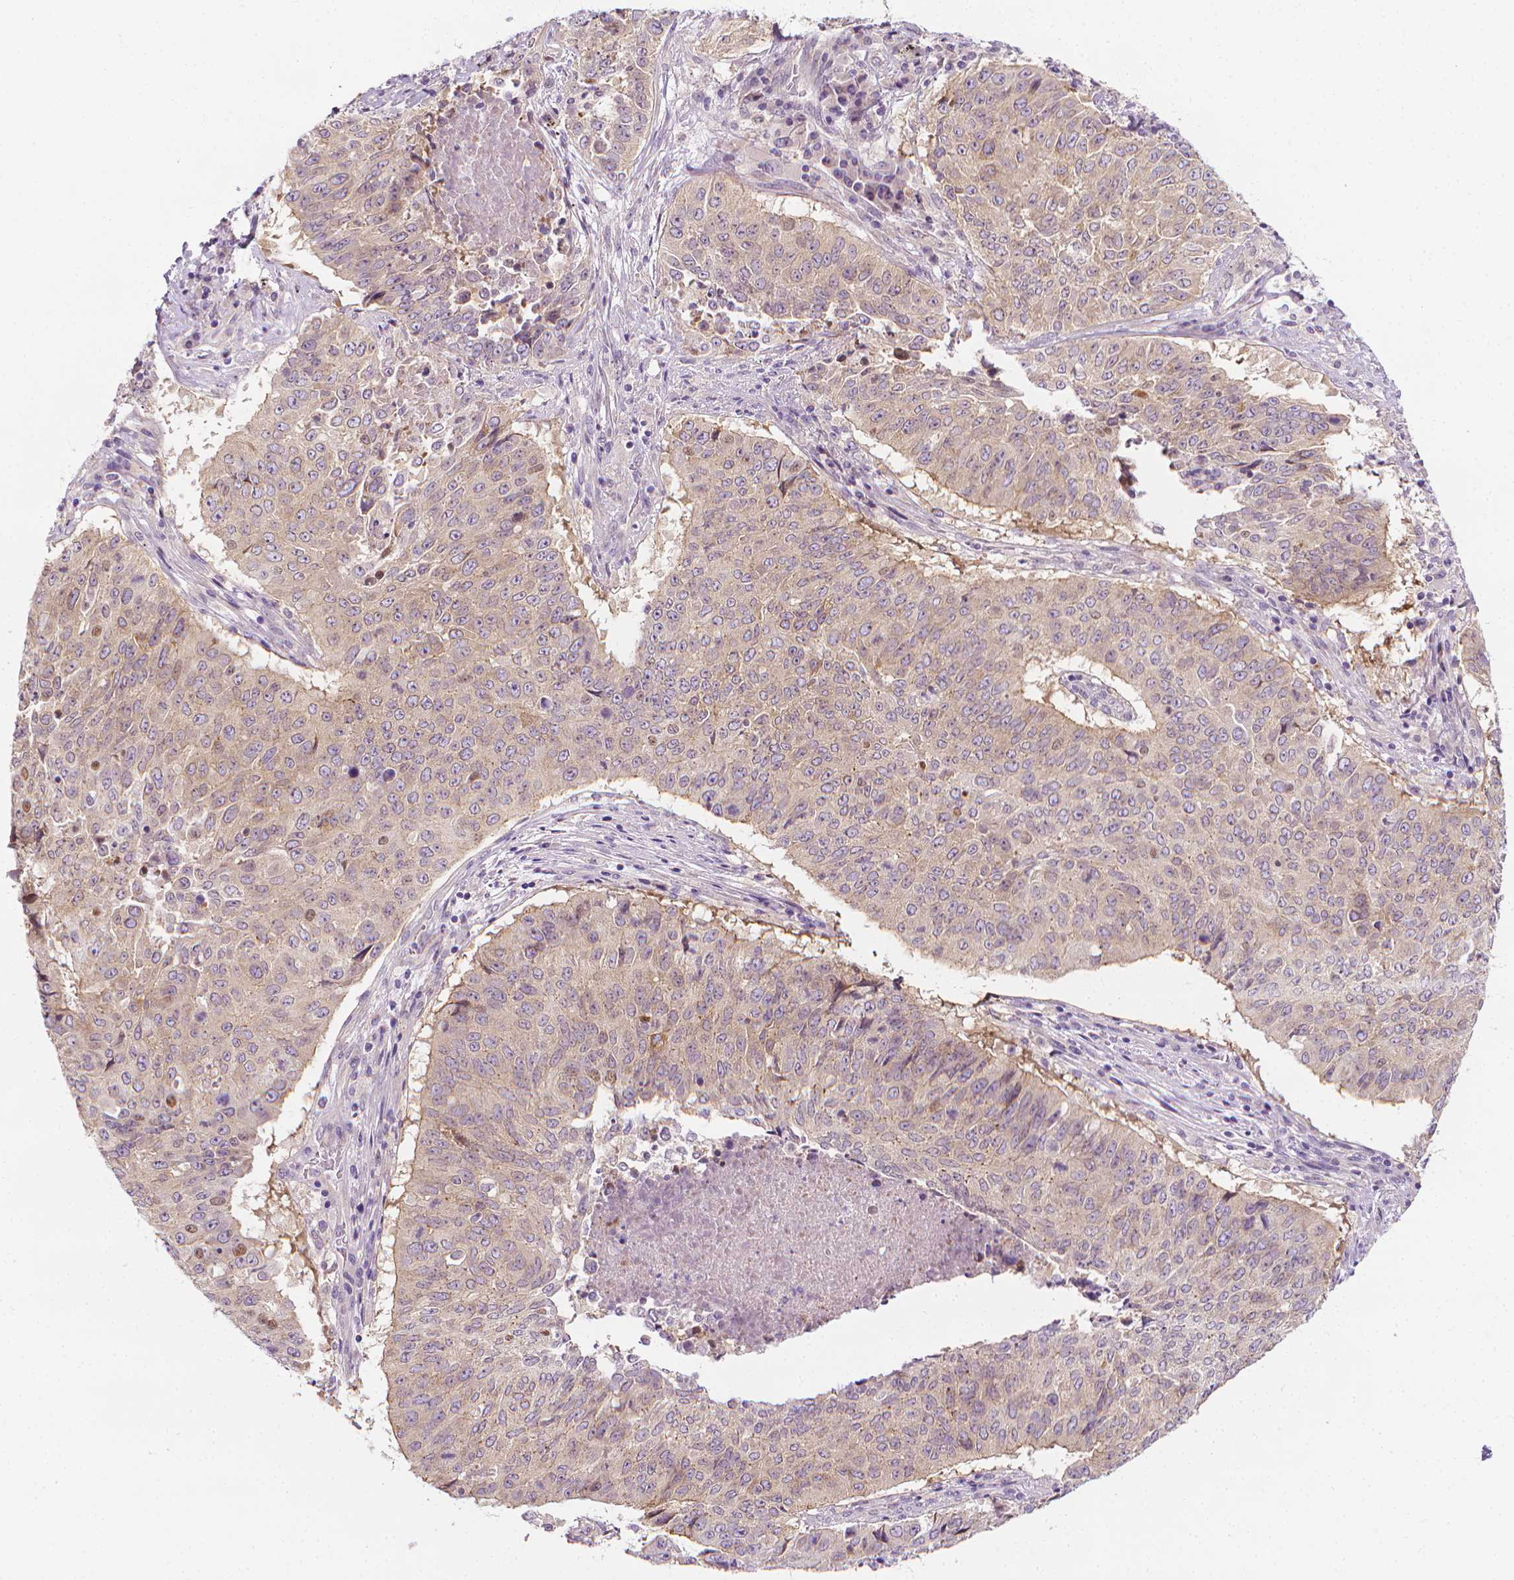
{"staining": {"intensity": "weak", "quantity": "<25%", "location": "nuclear"}, "tissue": "lung cancer", "cell_type": "Tumor cells", "image_type": "cancer", "snomed": [{"axis": "morphology", "description": "Normal tissue, NOS"}, {"axis": "morphology", "description": "Squamous cell carcinoma, NOS"}, {"axis": "topography", "description": "Bronchus"}, {"axis": "topography", "description": "Lung"}], "caption": "Tumor cells are negative for protein expression in human lung cancer (squamous cell carcinoma). Brightfield microscopy of IHC stained with DAB (3,3'-diaminobenzidine) (brown) and hematoxylin (blue), captured at high magnification.", "gene": "MCOLN3", "patient": {"sex": "male", "age": 64}}